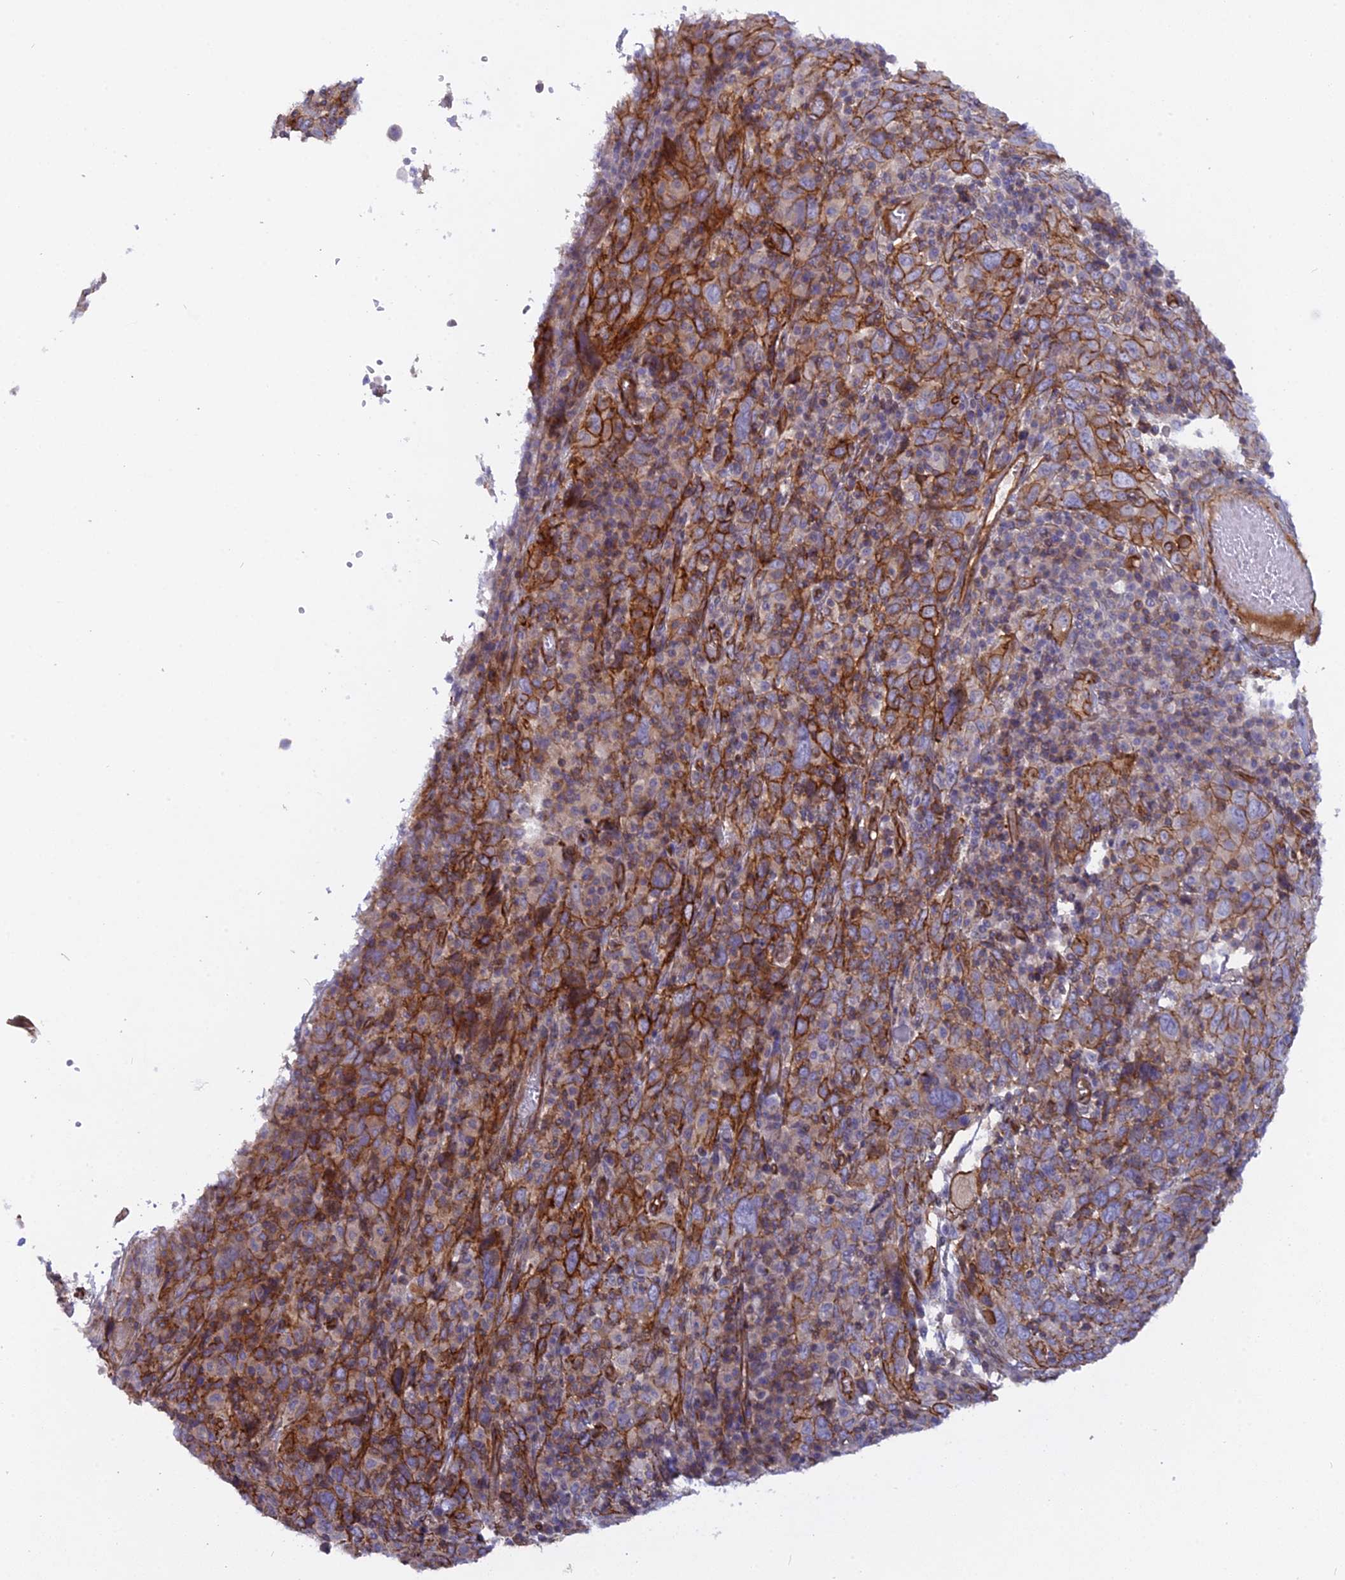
{"staining": {"intensity": "strong", "quantity": "25%-75%", "location": "cytoplasmic/membranous"}, "tissue": "cervical cancer", "cell_type": "Tumor cells", "image_type": "cancer", "snomed": [{"axis": "morphology", "description": "Squamous cell carcinoma, NOS"}, {"axis": "topography", "description": "Cervix"}], "caption": "Immunohistochemistry (IHC) histopathology image of neoplastic tissue: human cervical cancer stained using immunohistochemistry (IHC) demonstrates high levels of strong protein expression localized specifically in the cytoplasmic/membranous of tumor cells, appearing as a cytoplasmic/membranous brown color.", "gene": "CNBD2", "patient": {"sex": "female", "age": 46}}